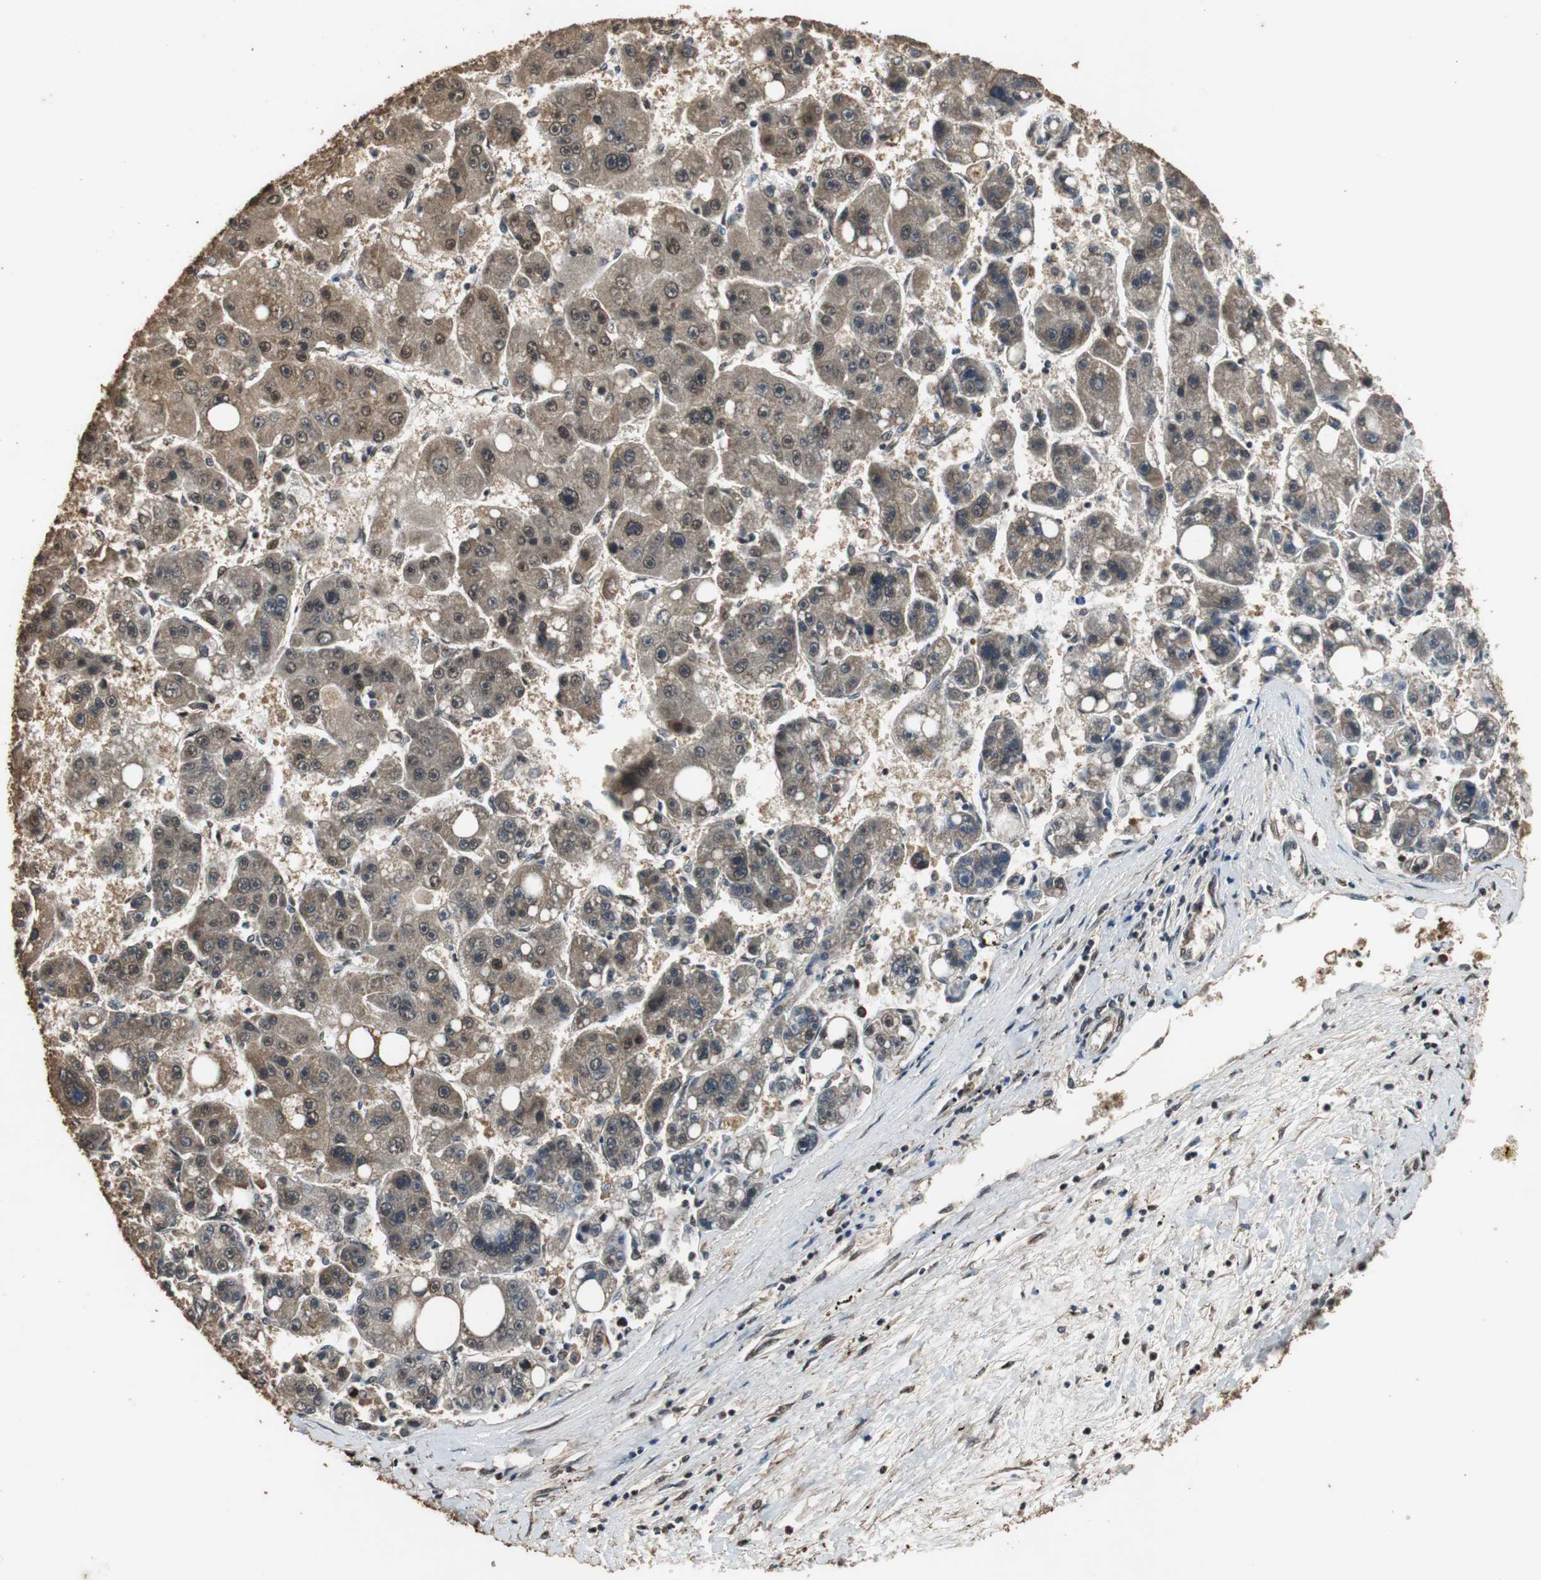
{"staining": {"intensity": "moderate", "quantity": "25%-75%", "location": "cytoplasmic/membranous,nuclear"}, "tissue": "liver cancer", "cell_type": "Tumor cells", "image_type": "cancer", "snomed": [{"axis": "morphology", "description": "Carcinoma, Hepatocellular, NOS"}, {"axis": "topography", "description": "Liver"}], "caption": "Moderate cytoplasmic/membranous and nuclear protein staining is present in approximately 25%-75% of tumor cells in hepatocellular carcinoma (liver). (Stains: DAB (3,3'-diaminobenzidine) in brown, nuclei in blue, Microscopy: brightfield microscopy at high magnification).", "gene": "ZNF18", "patient": {"sex": "female", "age": 61}}